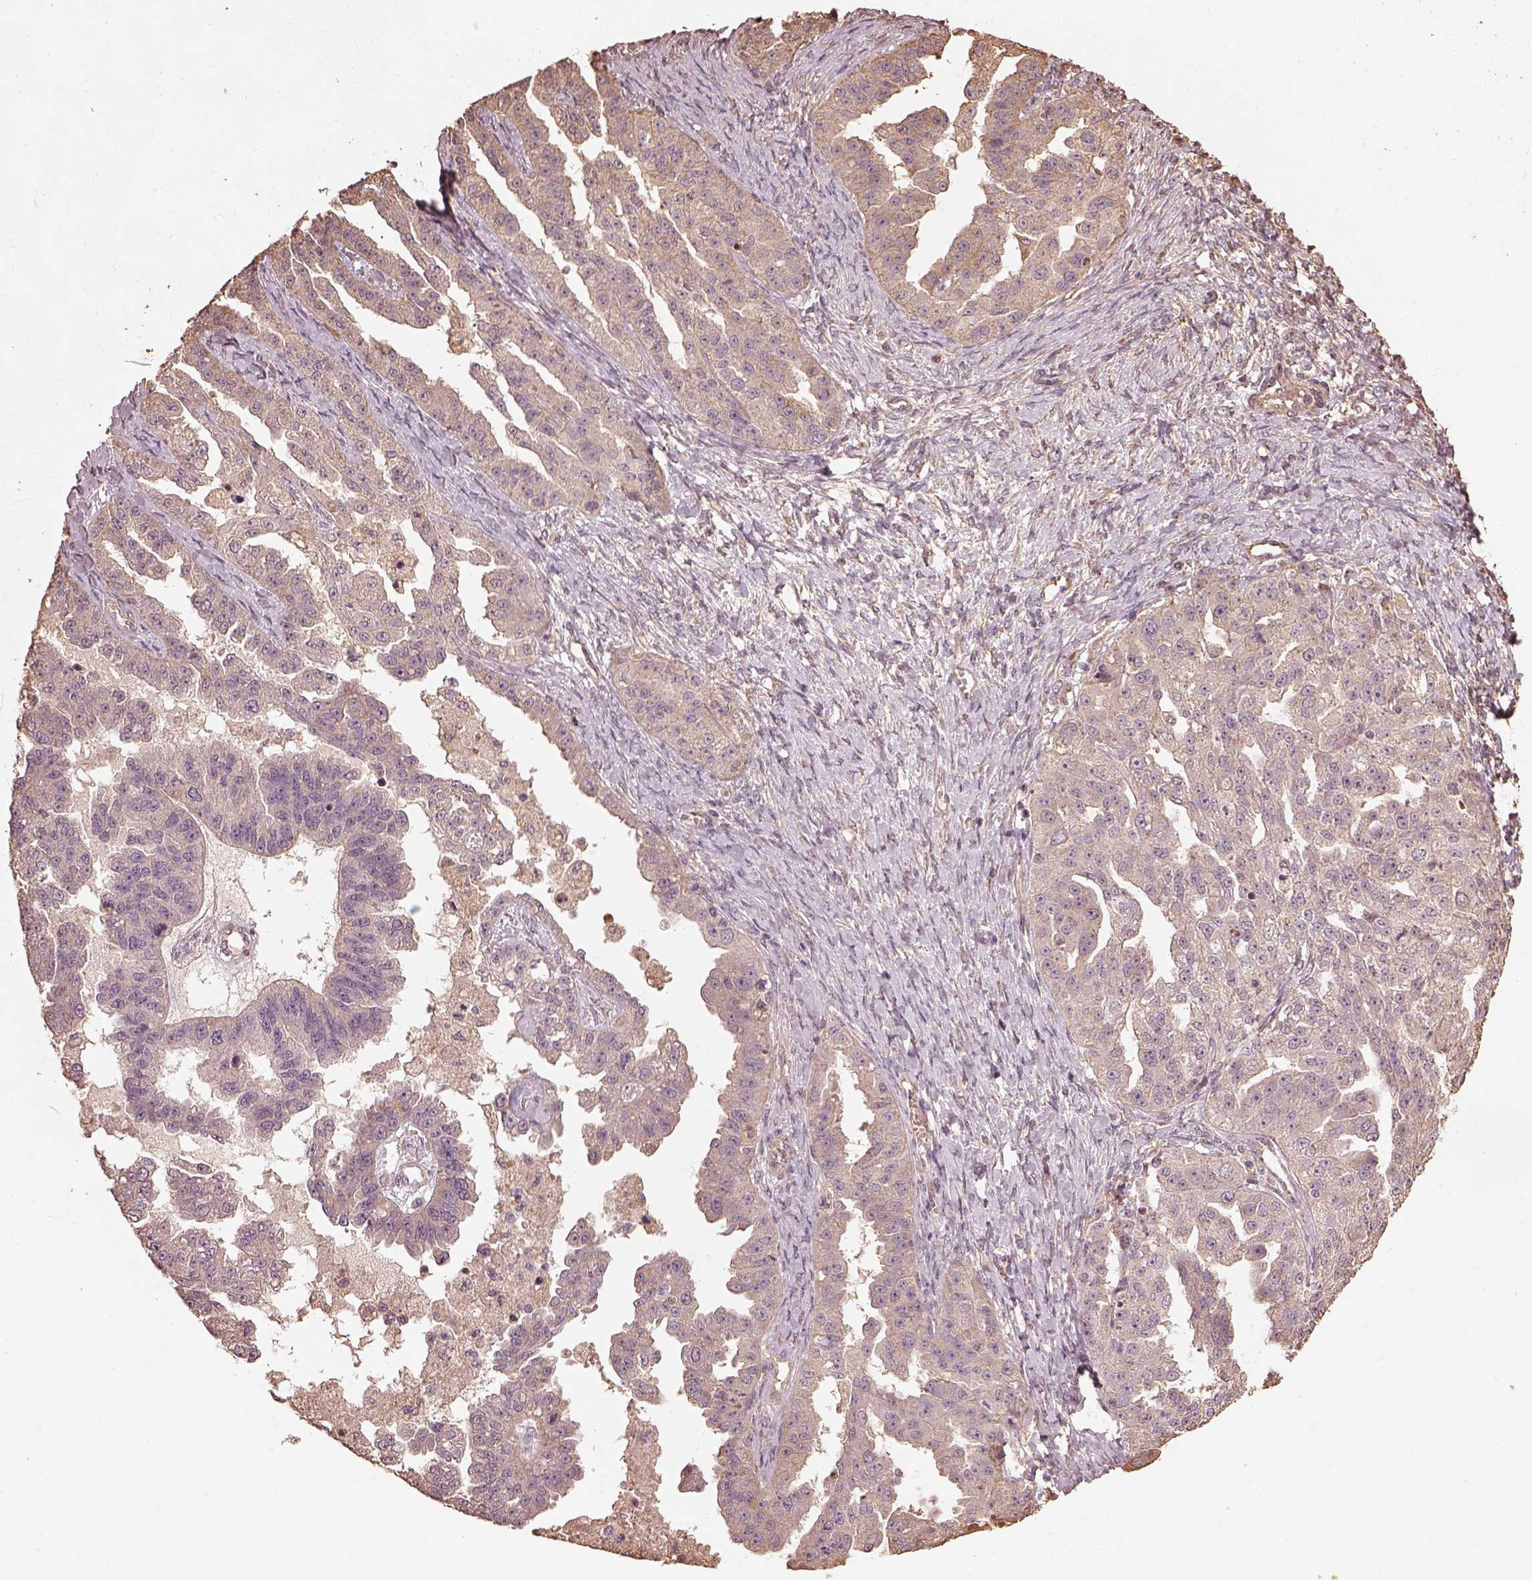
{"staining": {"intensity": "weak", "quantity": ">75%", "location": "cytoplasmic/membranous"}, "tissue": "ovarian cancer", "cell_type": "Tumor cells", "image_type": "cancer", "snomed": [{"axis": "morphology", "description": "Cystadenocarcinoma, serous, NOS"}, {"axis": "topography", "description": "Ovary"}], "caption": "Immunohistochemistry (IHC) histopathology image of neoplastic tissue: human ovarian cancer (serous cystadenocarcinoma) stained using immunohistochemistry demonstrates low levels of weak protein expression localized specifically in the cytoplasmic/membranous of tumor cells, appearing as a cytoplasmic/membranous brown color.", "gene": "METTL4", "patient": {"sex": "female", "age": 58}}